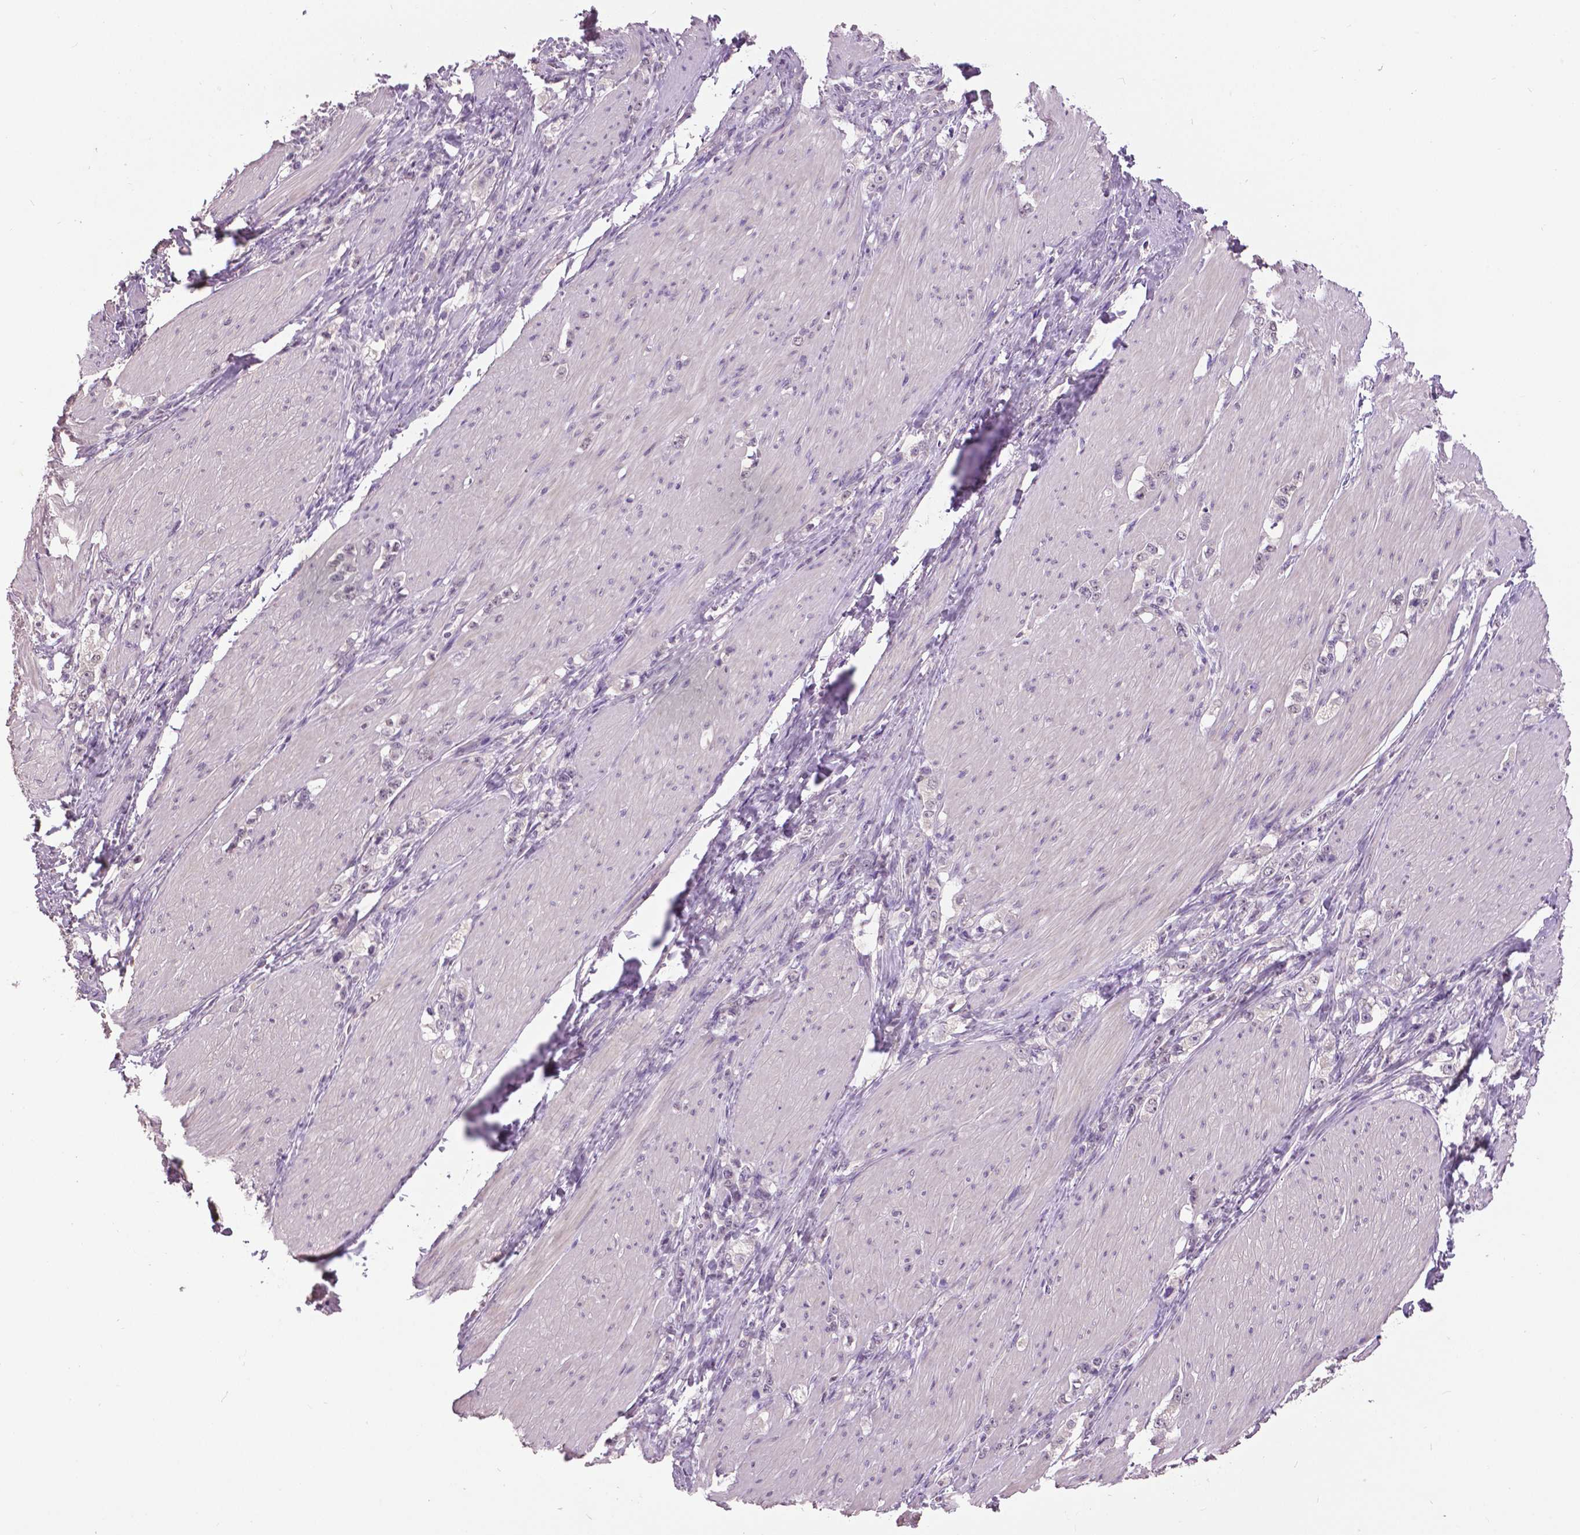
{"staining": {"intensity": "negative", "quantity": "none", "location": "none"}, "tissue": "stomach cancer", "cell_type": "Tumor cells", "image_type": "cancer", "snomed": [{"axis": "morphology", "description": "Adenocarcinoma, NOS"}, {"axis": "topography", "description": "Stomach, lower"}], "caption": "A histopathology image of human stomach cancer (adenocarcinoma) is negative for staining in tumor cells.", "gene": "FOXA1", "patient": {"sex": "male", "age": 88}}